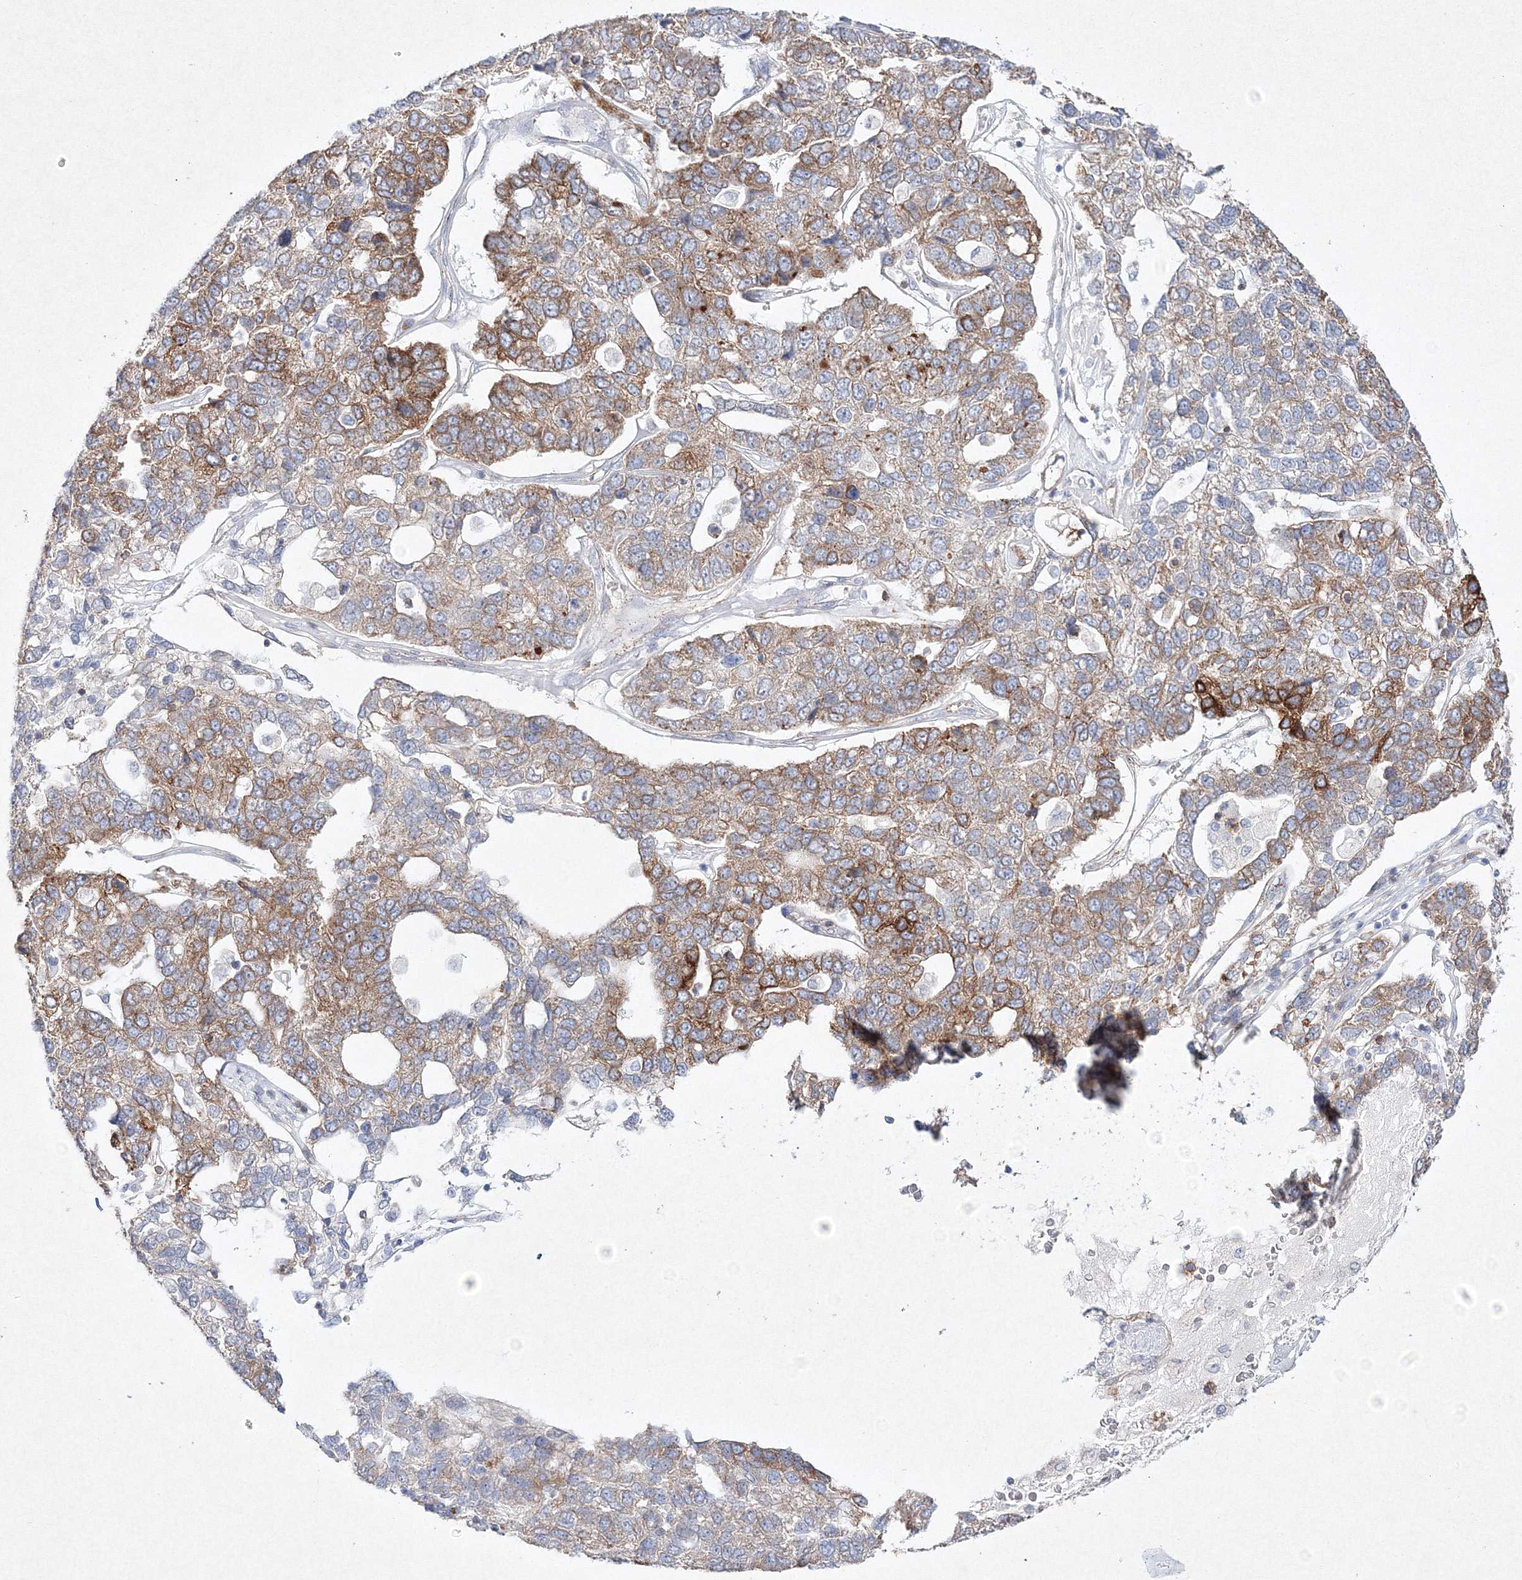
{"staining": {"intensity": "moderate", "quantity": ">75%", "location": "cytoplasmic/membranous"}, "tissue": "pancreatic cancer", "cell_type": "Tumor cells", "image_type": "cancer", "snomed": [{"axis": "morphology", "description": "Adenocarcinoma, NOS"}, {"axis": "topography", "description": "Pancreas"}], "caption": "Tumor cells demonstrate moderate cytoplasmic/membranous expression in approximately >75% of cells in pancreatic cancer.", "gene": "HCST", "patient": {"sex": "female", "age": 61}}